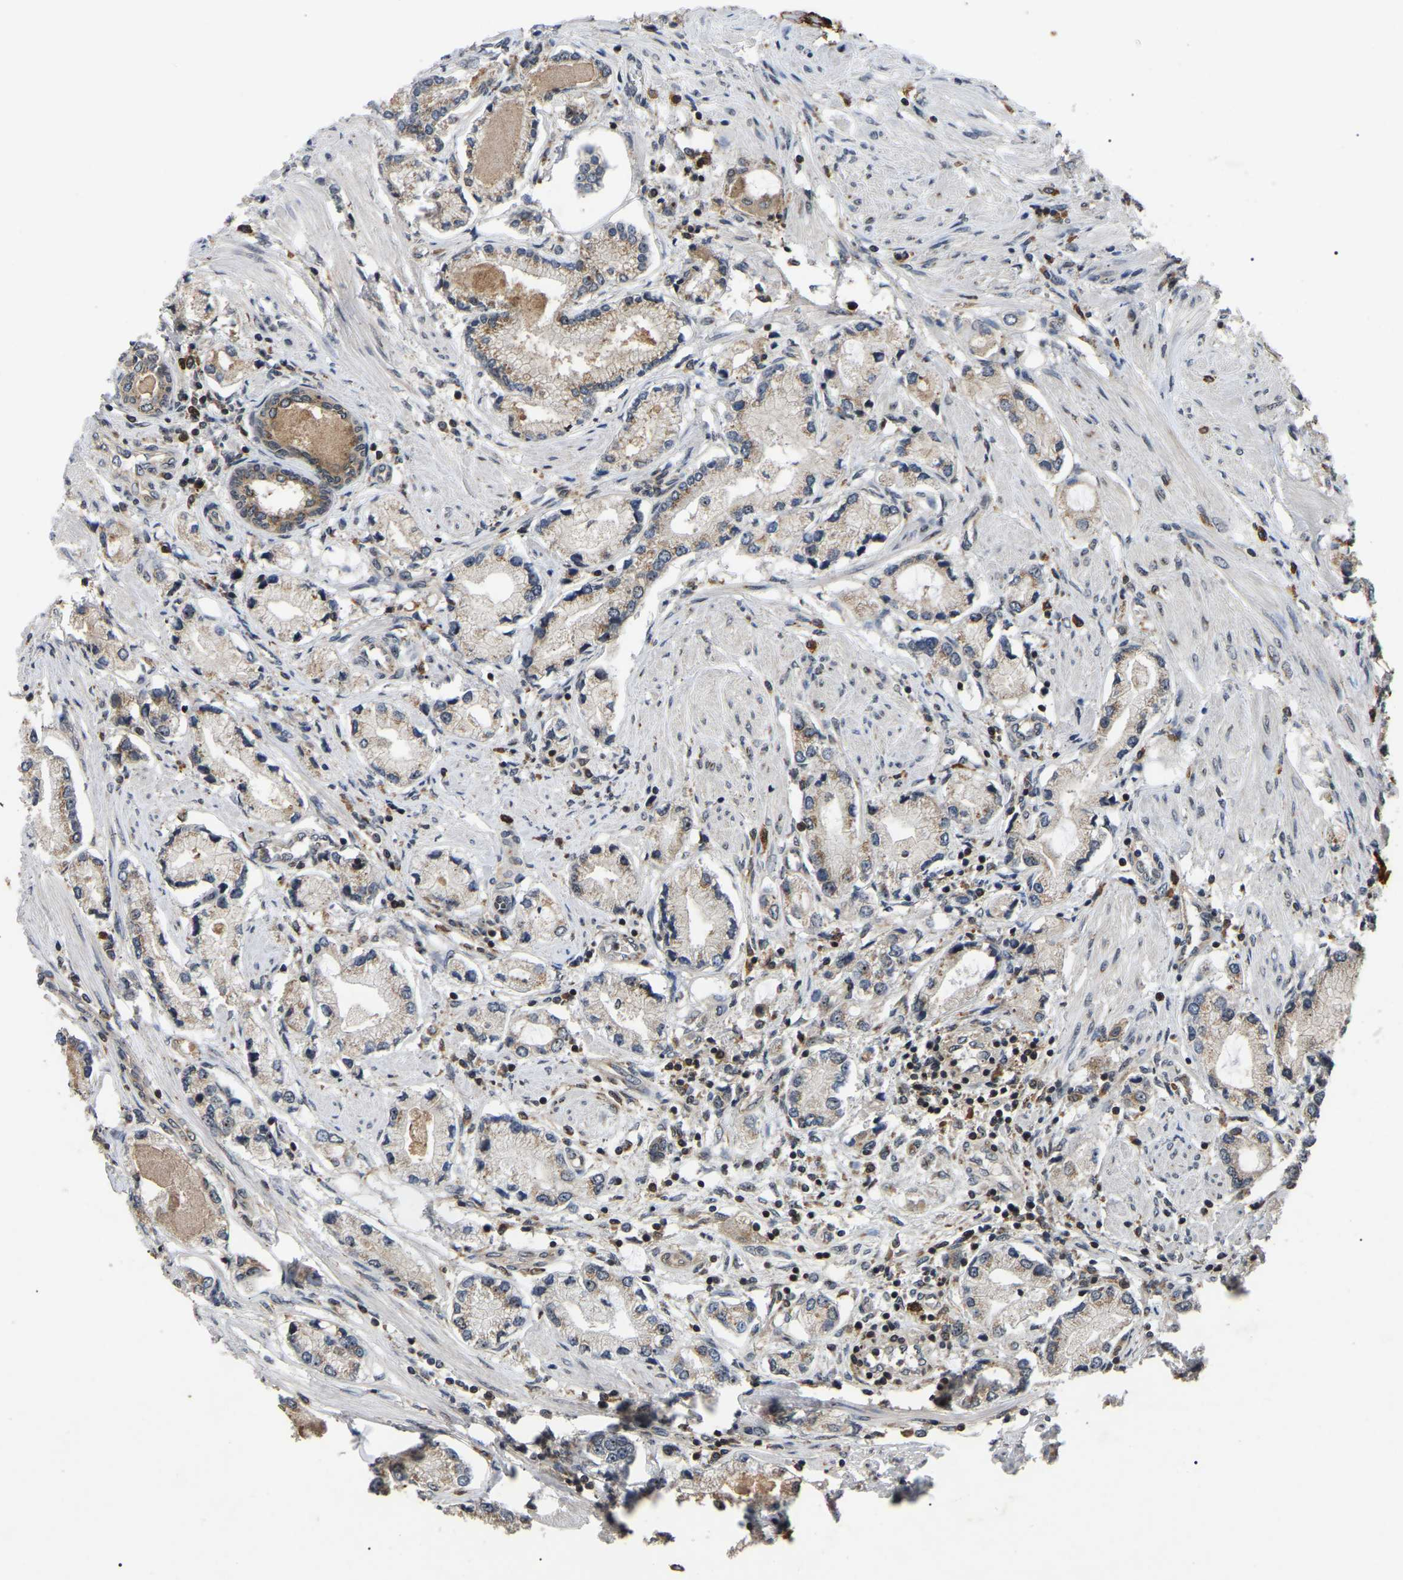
{"staining": {"intensity": "strong", "quantity": "25%-75%", "location": "cytoplasmic/membranous,nuclear"}, "tissue": "prostate cancer", "cell_type": "Tumor cells", "image_type": "cancer", "snomed": [{"axis": "morphology", "description": "Adenocarcinoma, Low grade"}, {"axis": "topography", "description": "Prostate"}], "caption": "Low-grade adenocarcinoma (prostate) stained for a protein shows strong cytoplasmic/membranous and nuclear positivity in tumor cells.", "gene": "RBM28", "patient": {"sex": "male", "age": 63}}